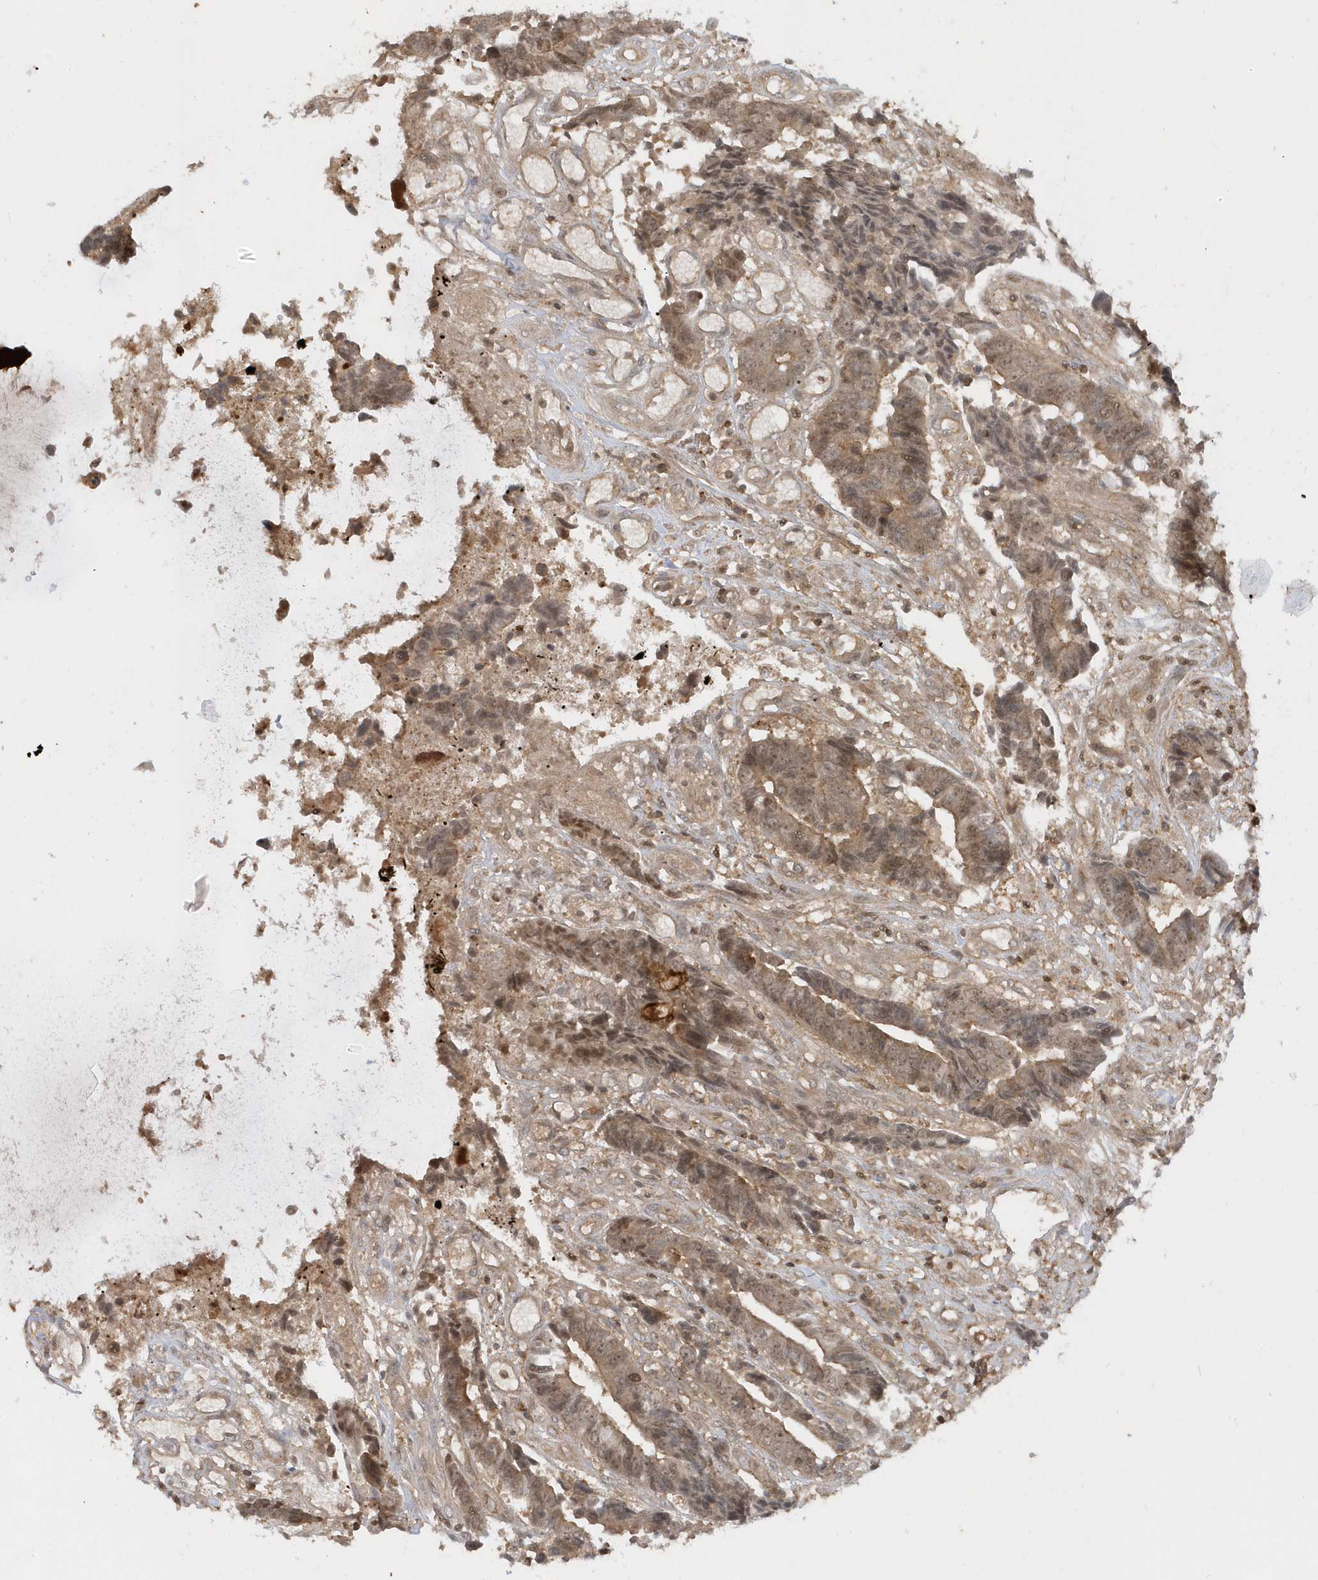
{"staining": {"intensity": "weak", "quantity": ">75%", "location": "cytoplasmic/membranous,nuclear"}, "tissue": "colorectal cancer", "cell_type": "Tumor cells", "image_type": "cancer", "snomed": [{"axis": "morphology", "description": "Adenocarcinoma, NOS"}, {"axis": "topography", "description": "Rectum"}], "caption": "Human colorectal adenocarcinoma stained with a protein marker displays weak staining in tumor cells.", "gene": "PPP1R7", "patient": {"sex": "male", "age": 84}}